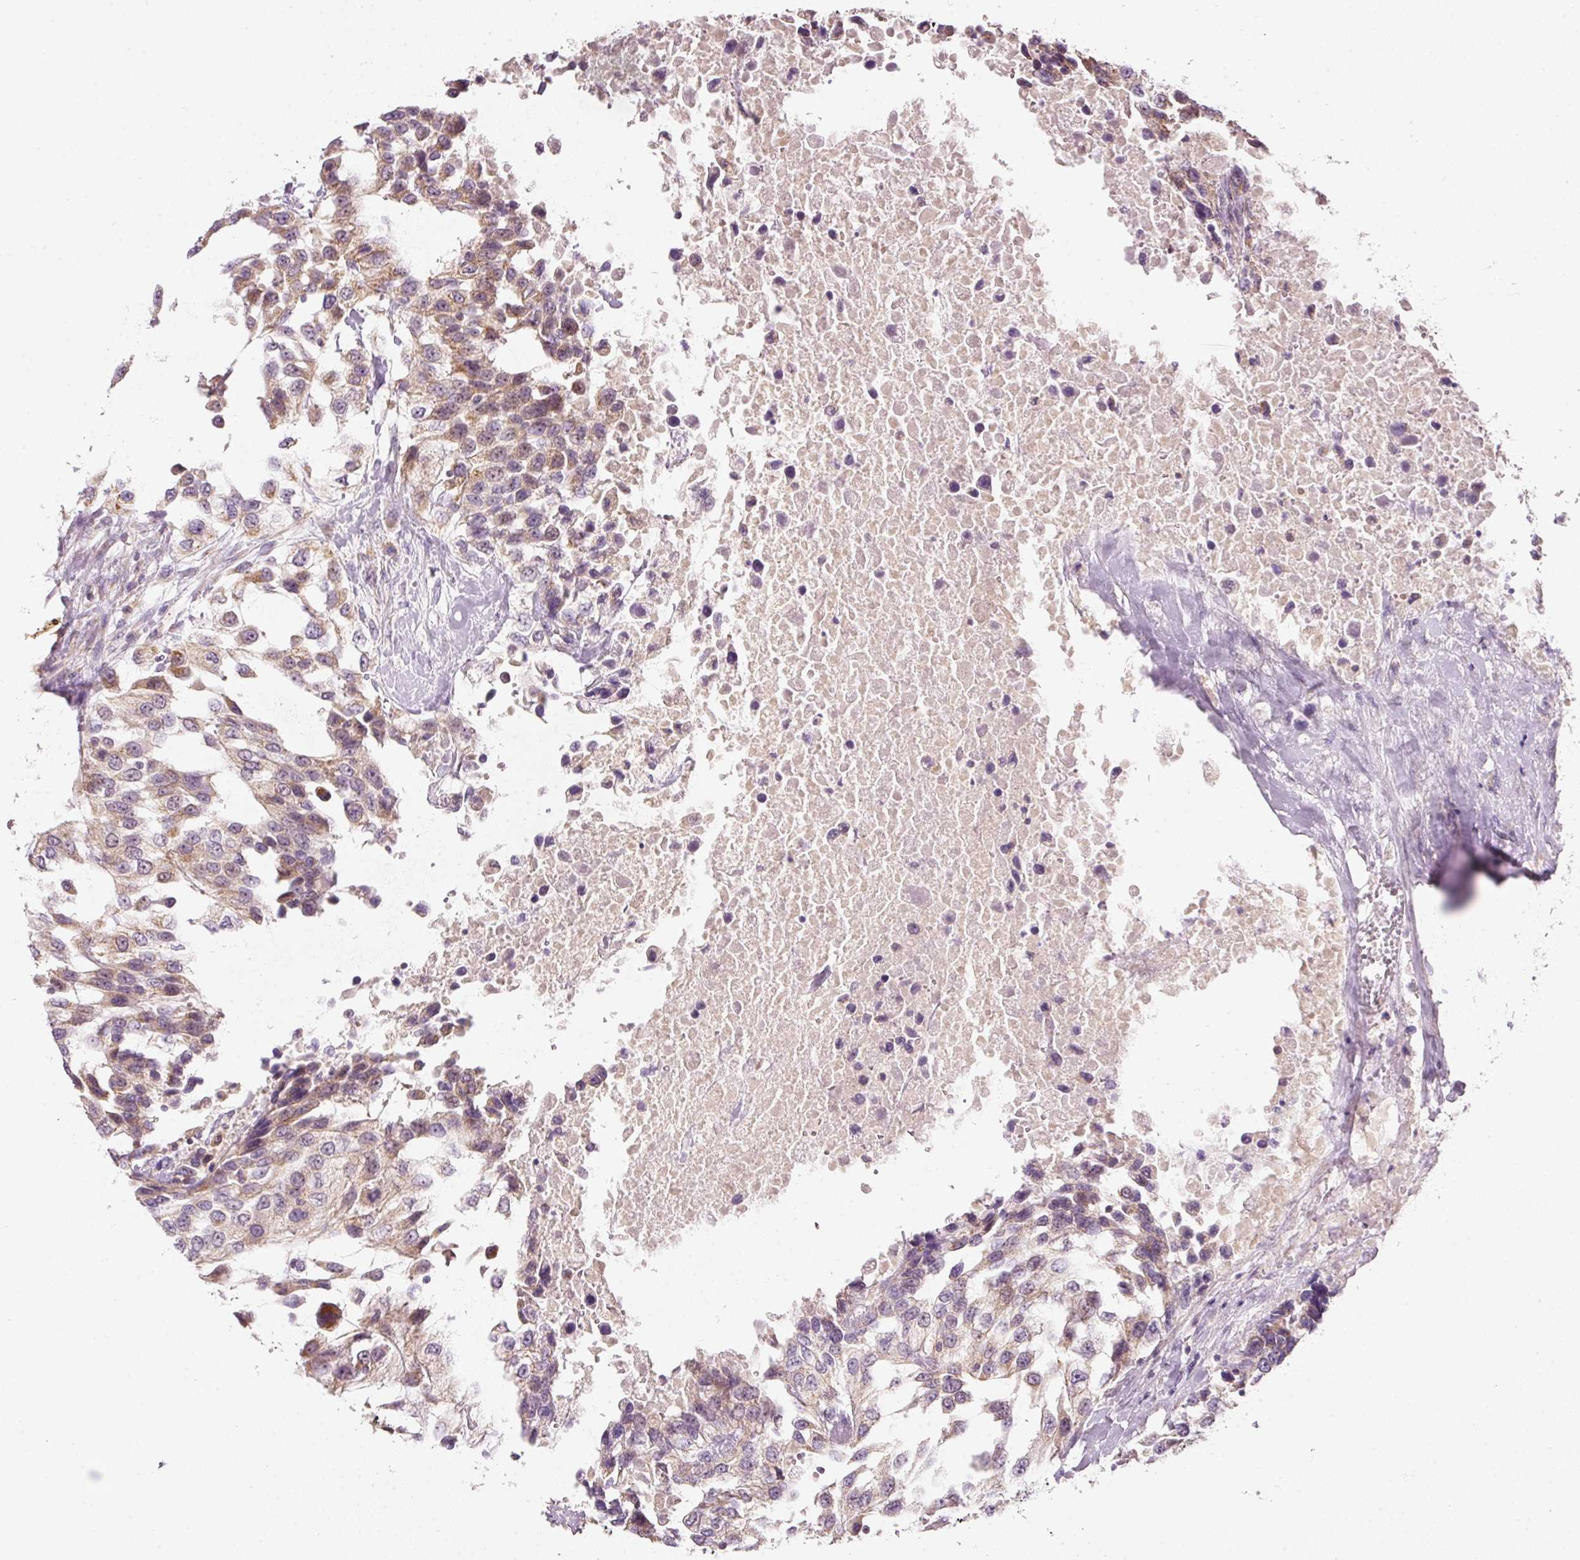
{"staining": {"intensity": "moderate", "quantity": ">75%", "location": "cytoplasmic/membranous"}, "tissue": "urothelial cancer", "cell_type": "Tumor cells", "image_type": "cancer", "snomed": [{"axis": "morphology", "description": "Urothelial carcinoma, High grade"}, {"axis": "topography", "description": "Urinary bladder"}], "caption": "High-power microscopy captured an IHC histopathology image of high-grade urothelial carcinoma, revealing moderate cytoplasmic/membranous expression in approximately >75% of tumor cells.", "gene": "FAM78B", "patient": {"sex": "female", "age": 80}}